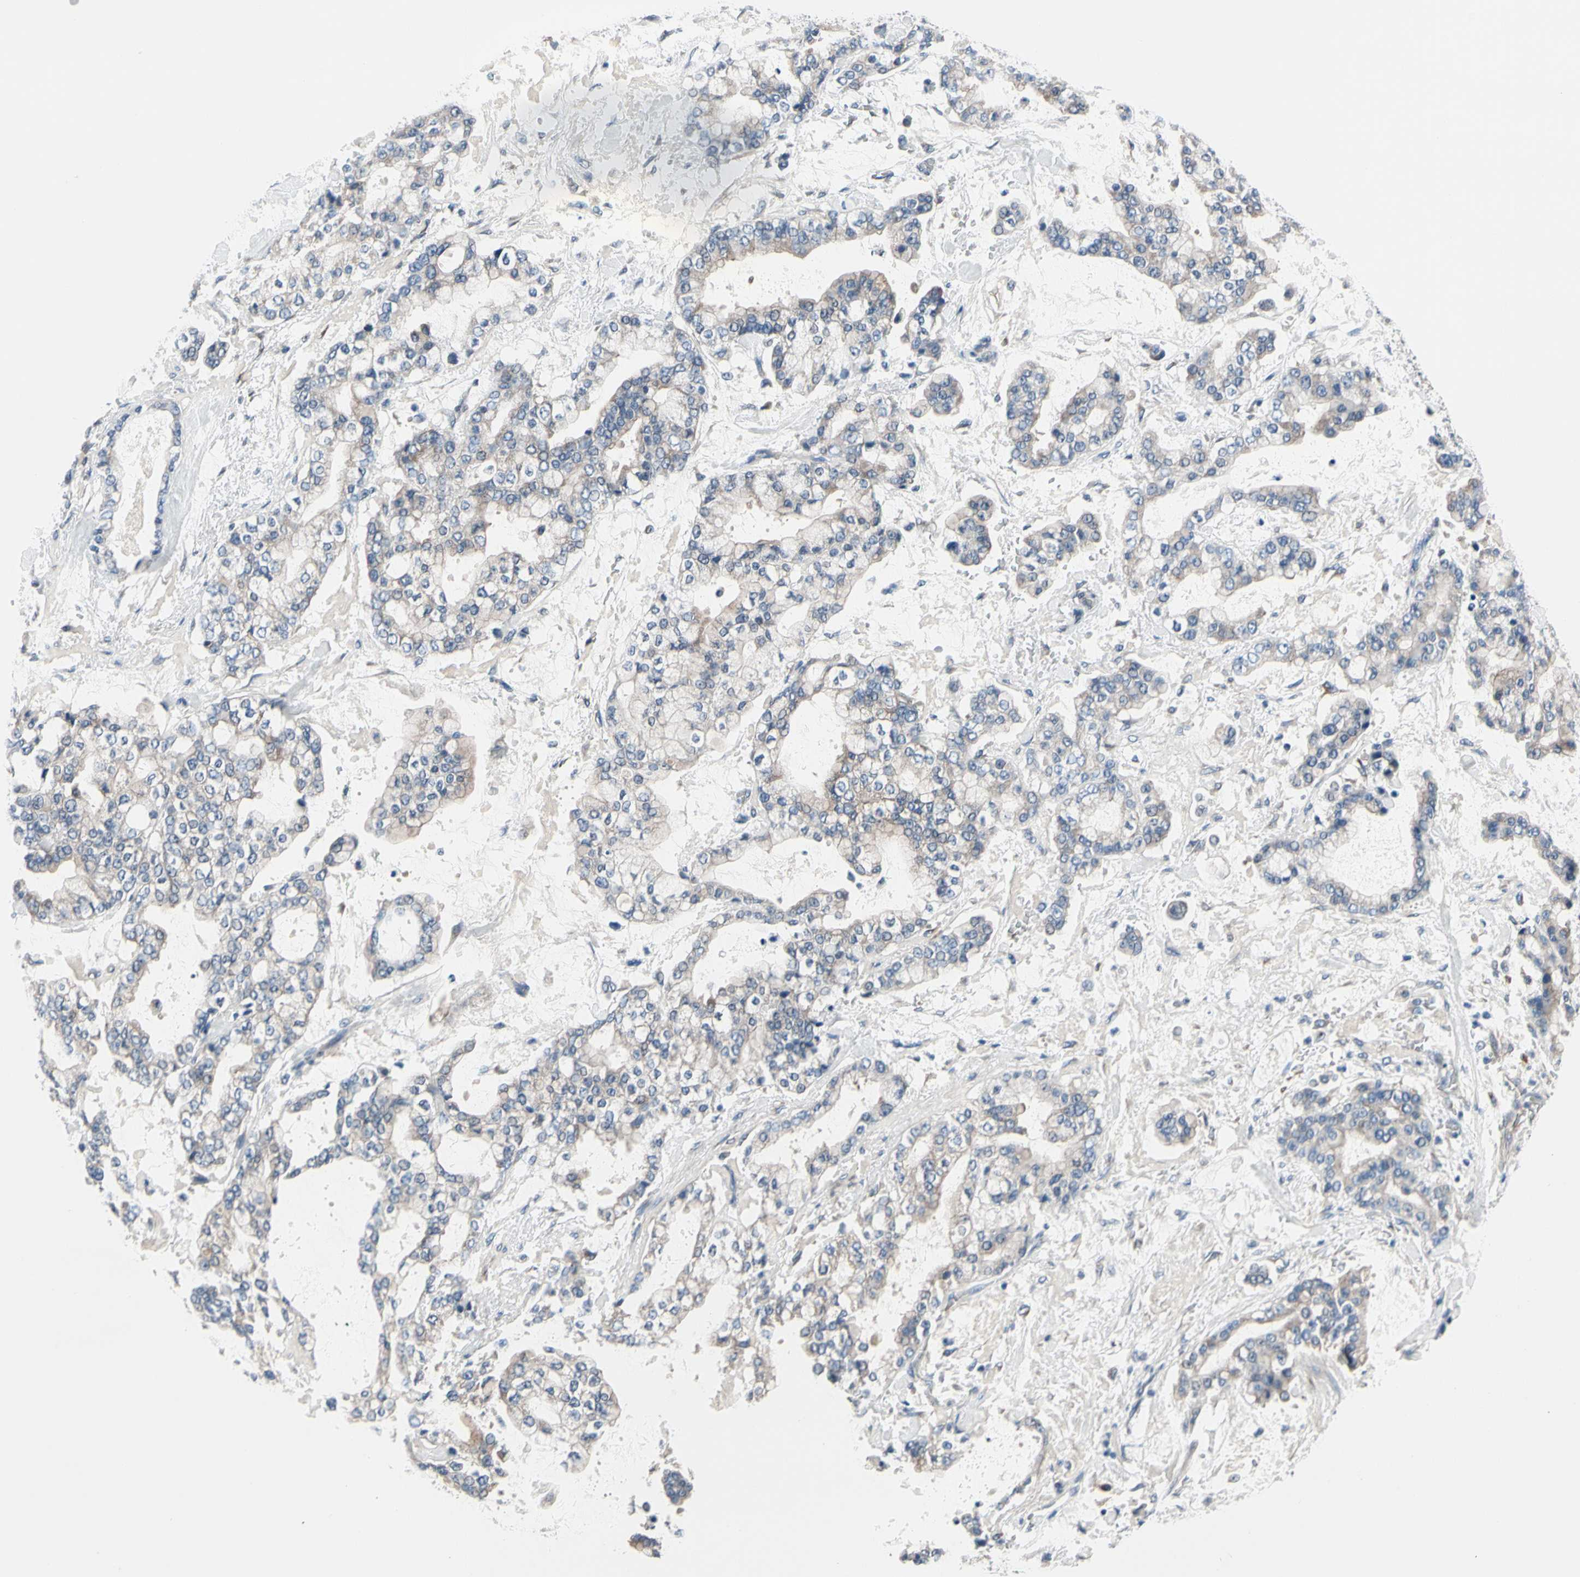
{"staining": {"intensity": "weak", "quantity": "<25%", "location": "cytoplasmic/membranous"}, "tissue": "stomach cancer", "cell_type": "Tumor cells", "image_type": "cancer", "snomed": [{"axis": "morphology", "description": "Normal tissue, NOS"}, {"axis": "morphology", "description": "Adenocarcinoma, NOS"}, {"axis": "topography", "description": "Stomach, upper"}, {"axis": "topography", "description": "Stomach"}], "caption": "Tumor cells are negative for protein expression in human adenocarcinoma (stomach).", "gene": "PRKAR2B", "patient": {"sex": "male", "age": 76}}